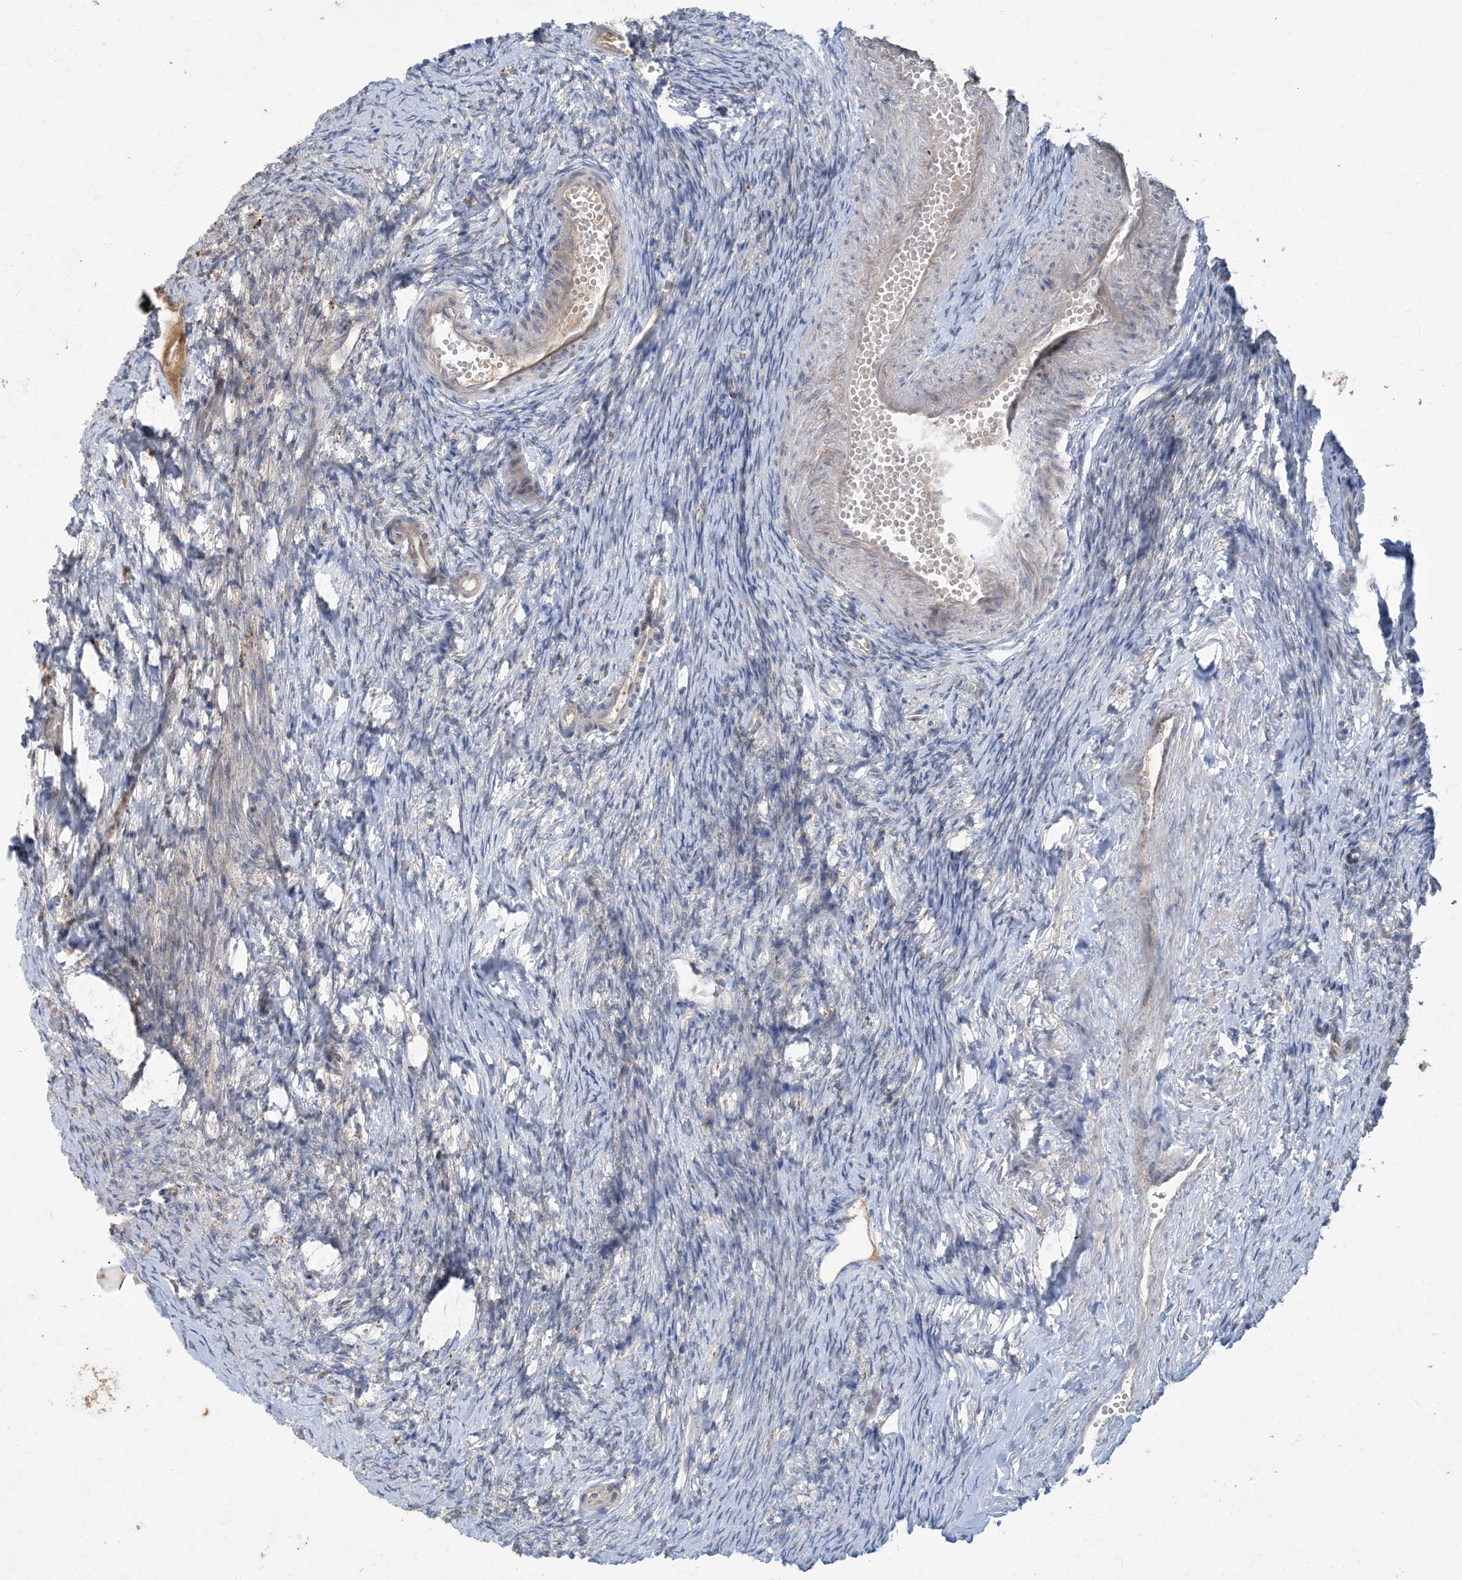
{"staining": {"intensity": "negative", "quantity": "none", "location": "none"}, "tissue": "ovary", "cell_type": "Ovarian stroma cells", "image_type": "normal", "snomed": [{"axis": "morphology", "description": "Normal tissue, NOS"}, {"axis": "morphology", "description": "Cyst, NOS"}, {"axis": "topography", "description": "Ovary"}], "caption": "DAB (3,3'-diaminobenzidine) immunohistochemical staining of benign ovary shows no significant positivity in ovarian stroma cells.", "gene": "MRPS18A", "patient": {"sex": "female", "age": 33}}